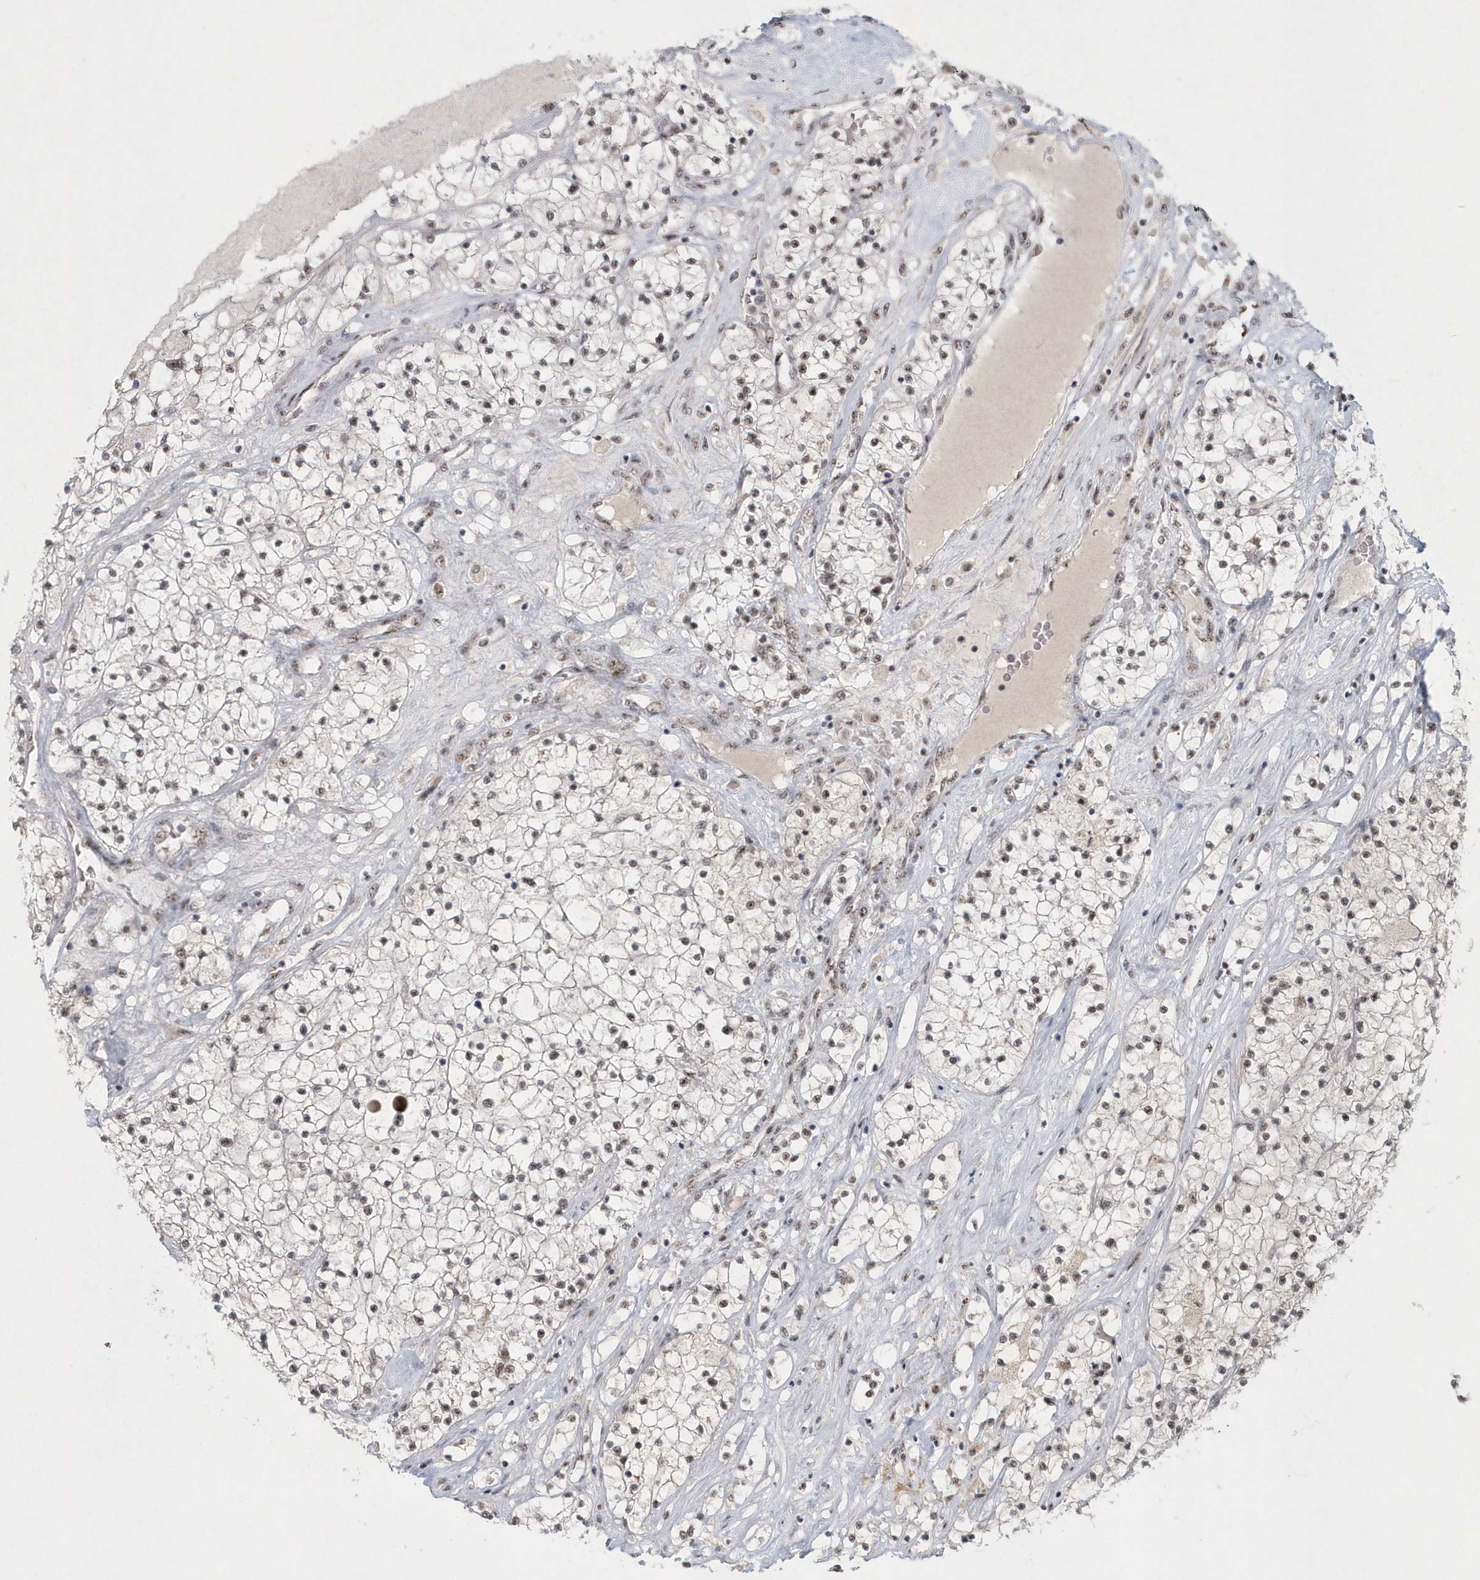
{"staining": {"intensity": "moderate", "quantity": ">75%", "location": "nuclear"}, "tissue": "renal cancer", "cell_type": "Tumor cells", "image_type": "cancer", "snomed": [{"axis": "morphology", "description": "Normal tissue, NOS"}, {"axis": "morphology", "description": "Adenocarcinoma, NOS"}, {"axis": "topography", "description": "Kidney"}], "caption": "About >75% of tumor cells in renal cancer (adenocarcinoma) exhibit moderate nuclear protein positivity as visualized by brown immunohistochemical staining.", "gene": "KDM6B", "patient": {"sex": "male", "age": 68}}